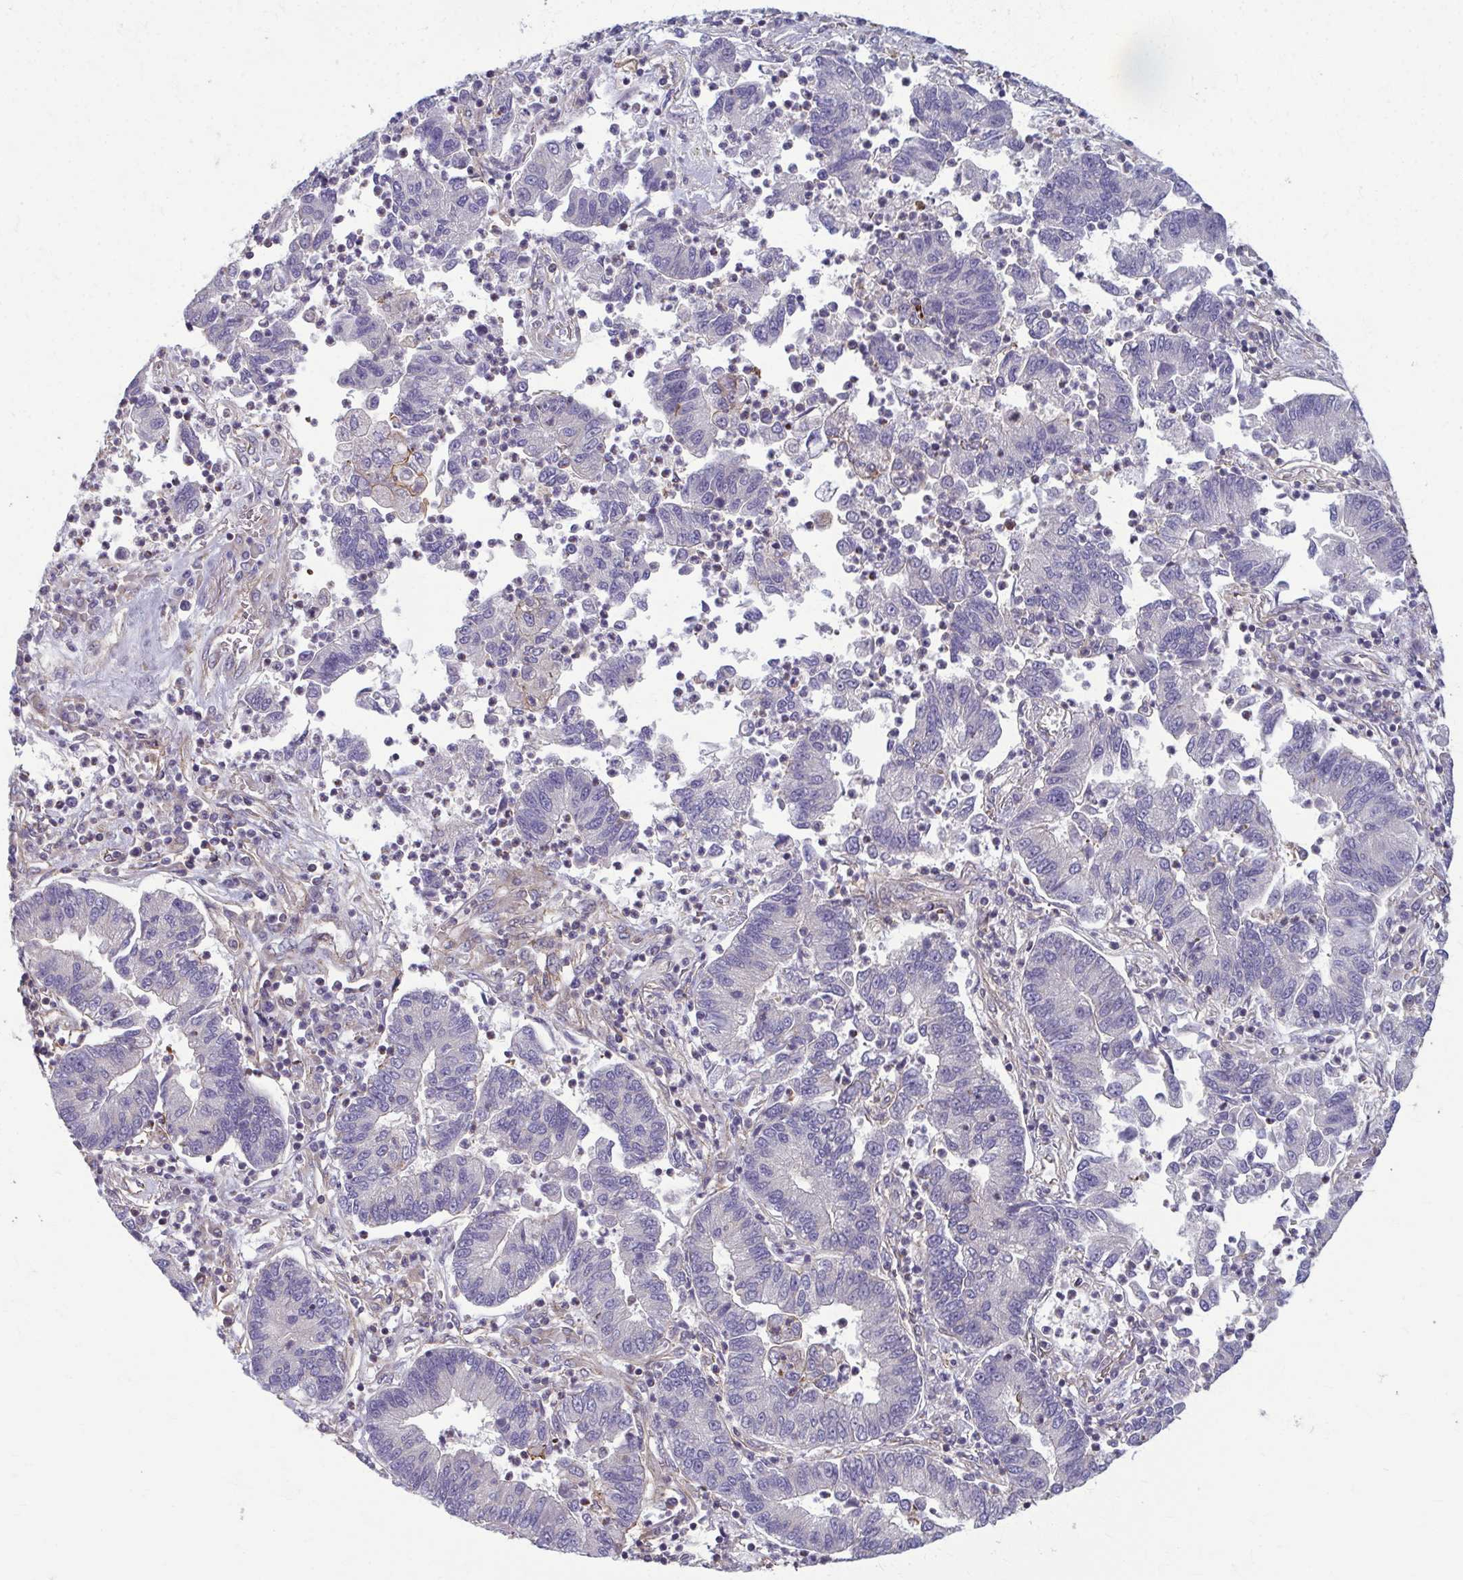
{"staining": {"intensity": "negative", "quantity": "none", "location": "none"}, "tissue": "lung cancer", "cell_type": "Tumor cells", "image_type": "cancer", "snomed": [{"axis": "morphology", "description": "Adenocarcinoma, NOS"}, {"axis": "topography", "description": "Lung"}], "caption": "A micrograph of human lung cancer (adenocarcinoma) is negative for staining in tumor cells. Nuclei are stained in blue.", "gene": "EID2B", "patient": {"sex": "female", "age": 57}}